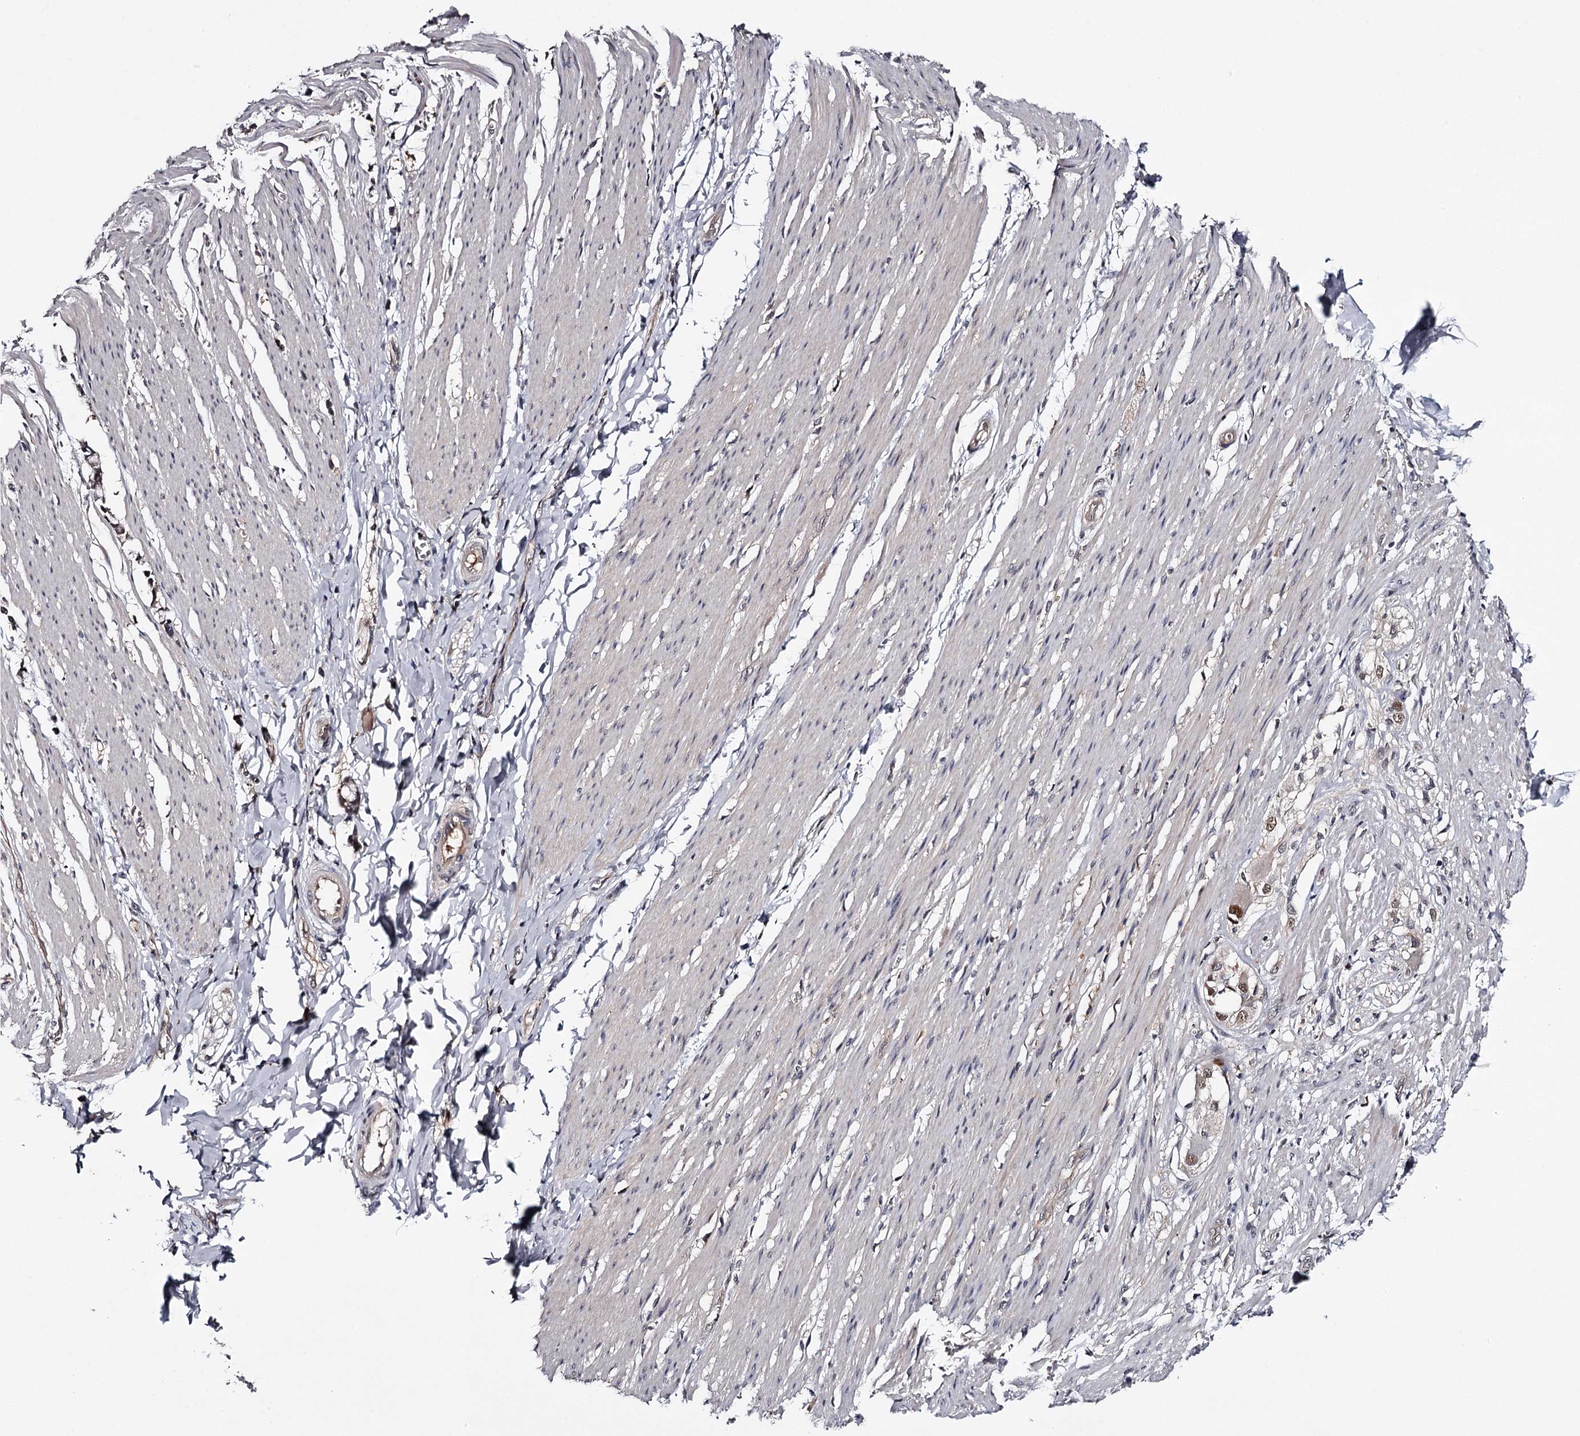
{"staining": {"intensity": "negative", "quantity": "none", "location": "none"}, "tissue": "smooth muscle", "cell_type": "Smooth muscle cells", "image_type": "normal", "snomed": [{"axis": "morphology", "description": "Normal tissue, NOS"}, {"axis": "morphology", "description": "Adenocarcinoma, NOS"}, {"axis": "topography", "description": "Colon"}, {"axis": "topography", "description": "Peripheral nerve tissue"}], "caption": "Immunohistochemistry (IHC) micrograph of benign smooth muscle: smooth muscle stained with DAB (3,3'-diaminobenzidine) demonstrates no significant protein expression in smooth muscle cells.", "gene": "GTSF1", "patient": {"sex": "male", "age": 14}}